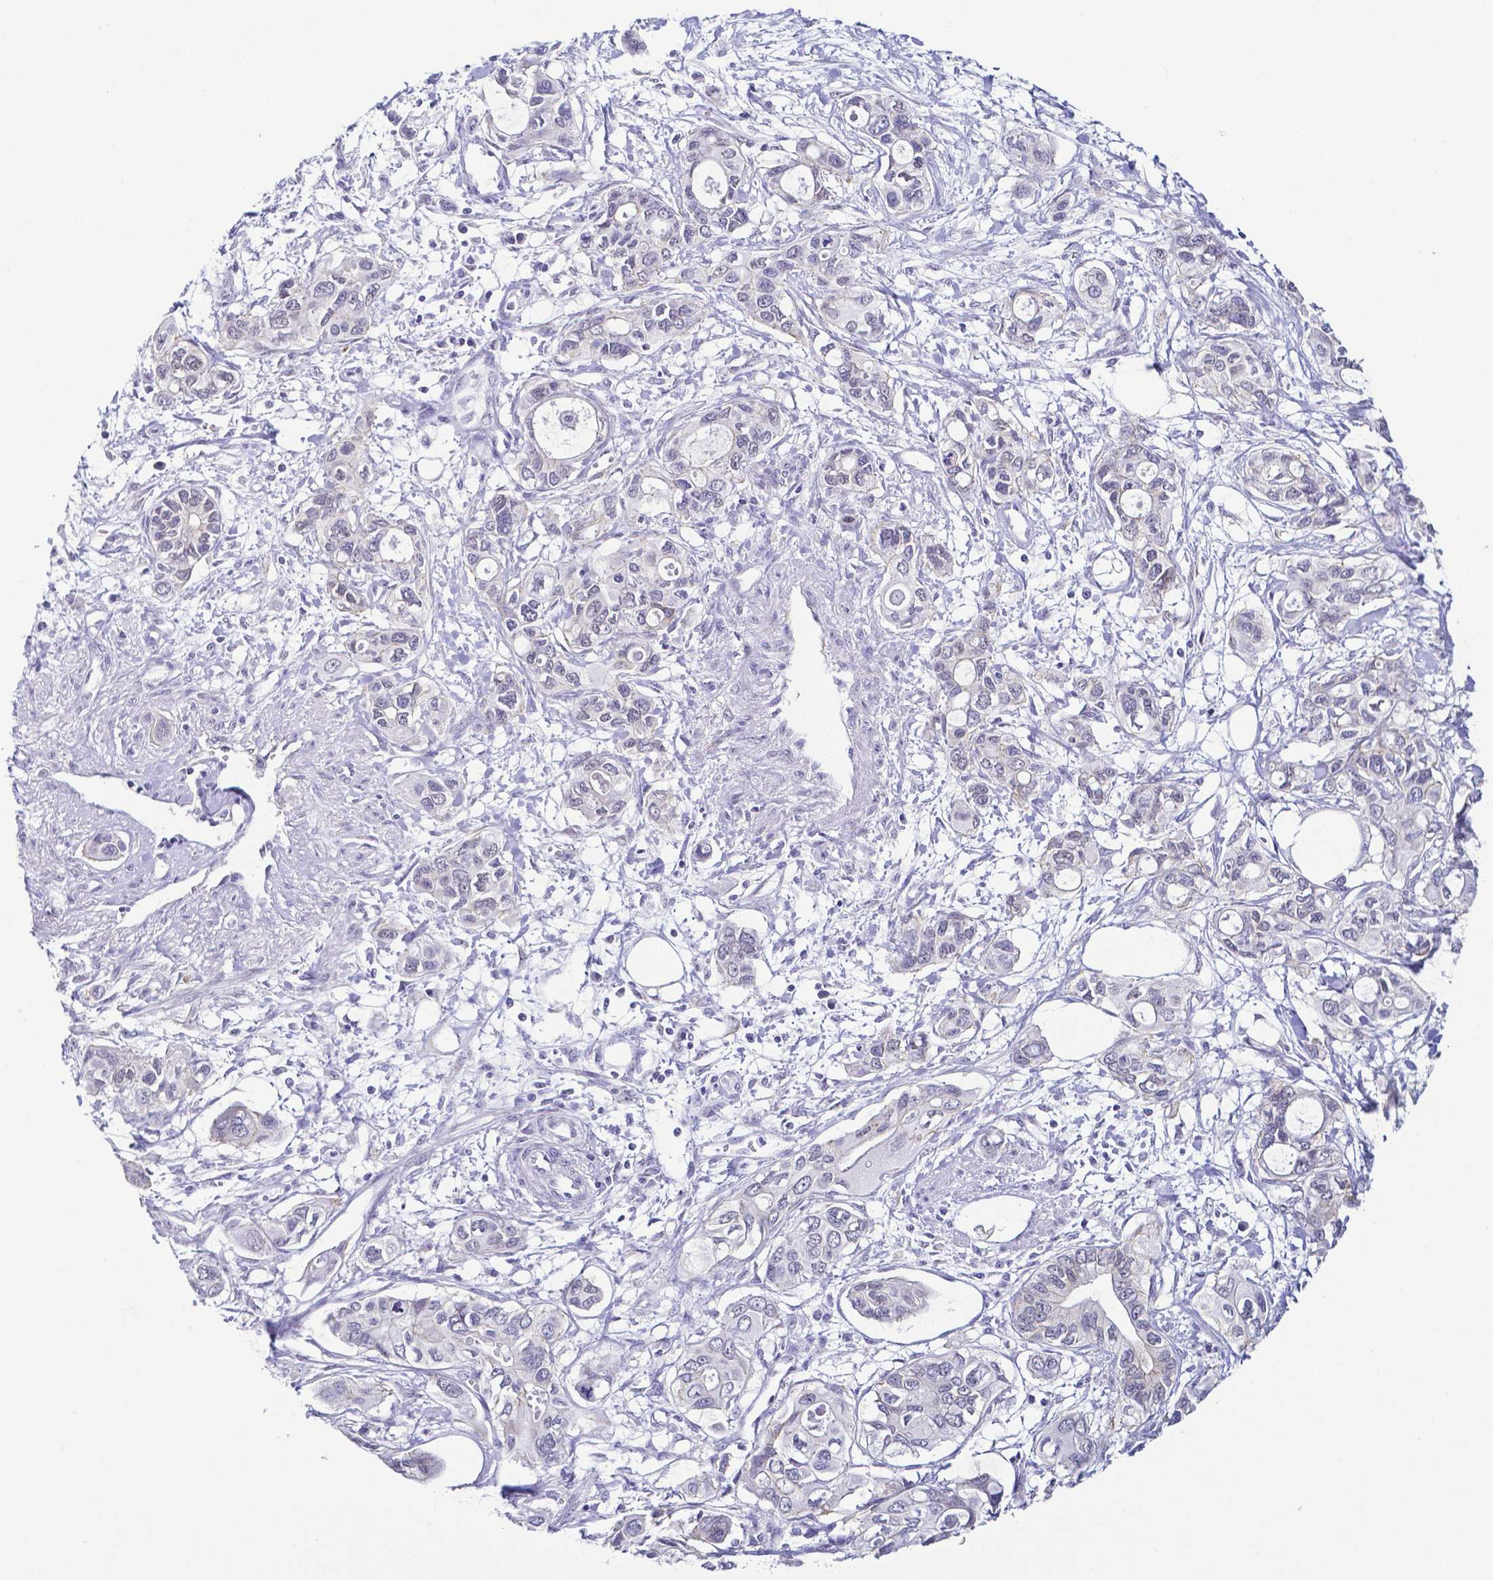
{"staining": {"intensity": "negative", "quantity": "none", "location": "none"}, "tissue": "pancreatic cancer", "cell_type": "Tumor cells", "image_type": "cancer", "snomed": [{"axis": "morphology", "description": "Adenocarcinoma, NOS"}, {"axis": "topography", "description": "Pancreas"}], "caption": "Tumor cells show no significant expression in pancreatic cancer. The staining was performed using DAB to visualize the protein expression in brown, while the nuclei were stained in blue with hematoxylin (Magnification: 20x).", "gene": "FAM83G", "patient": {"sex": "male", "age": 60}}